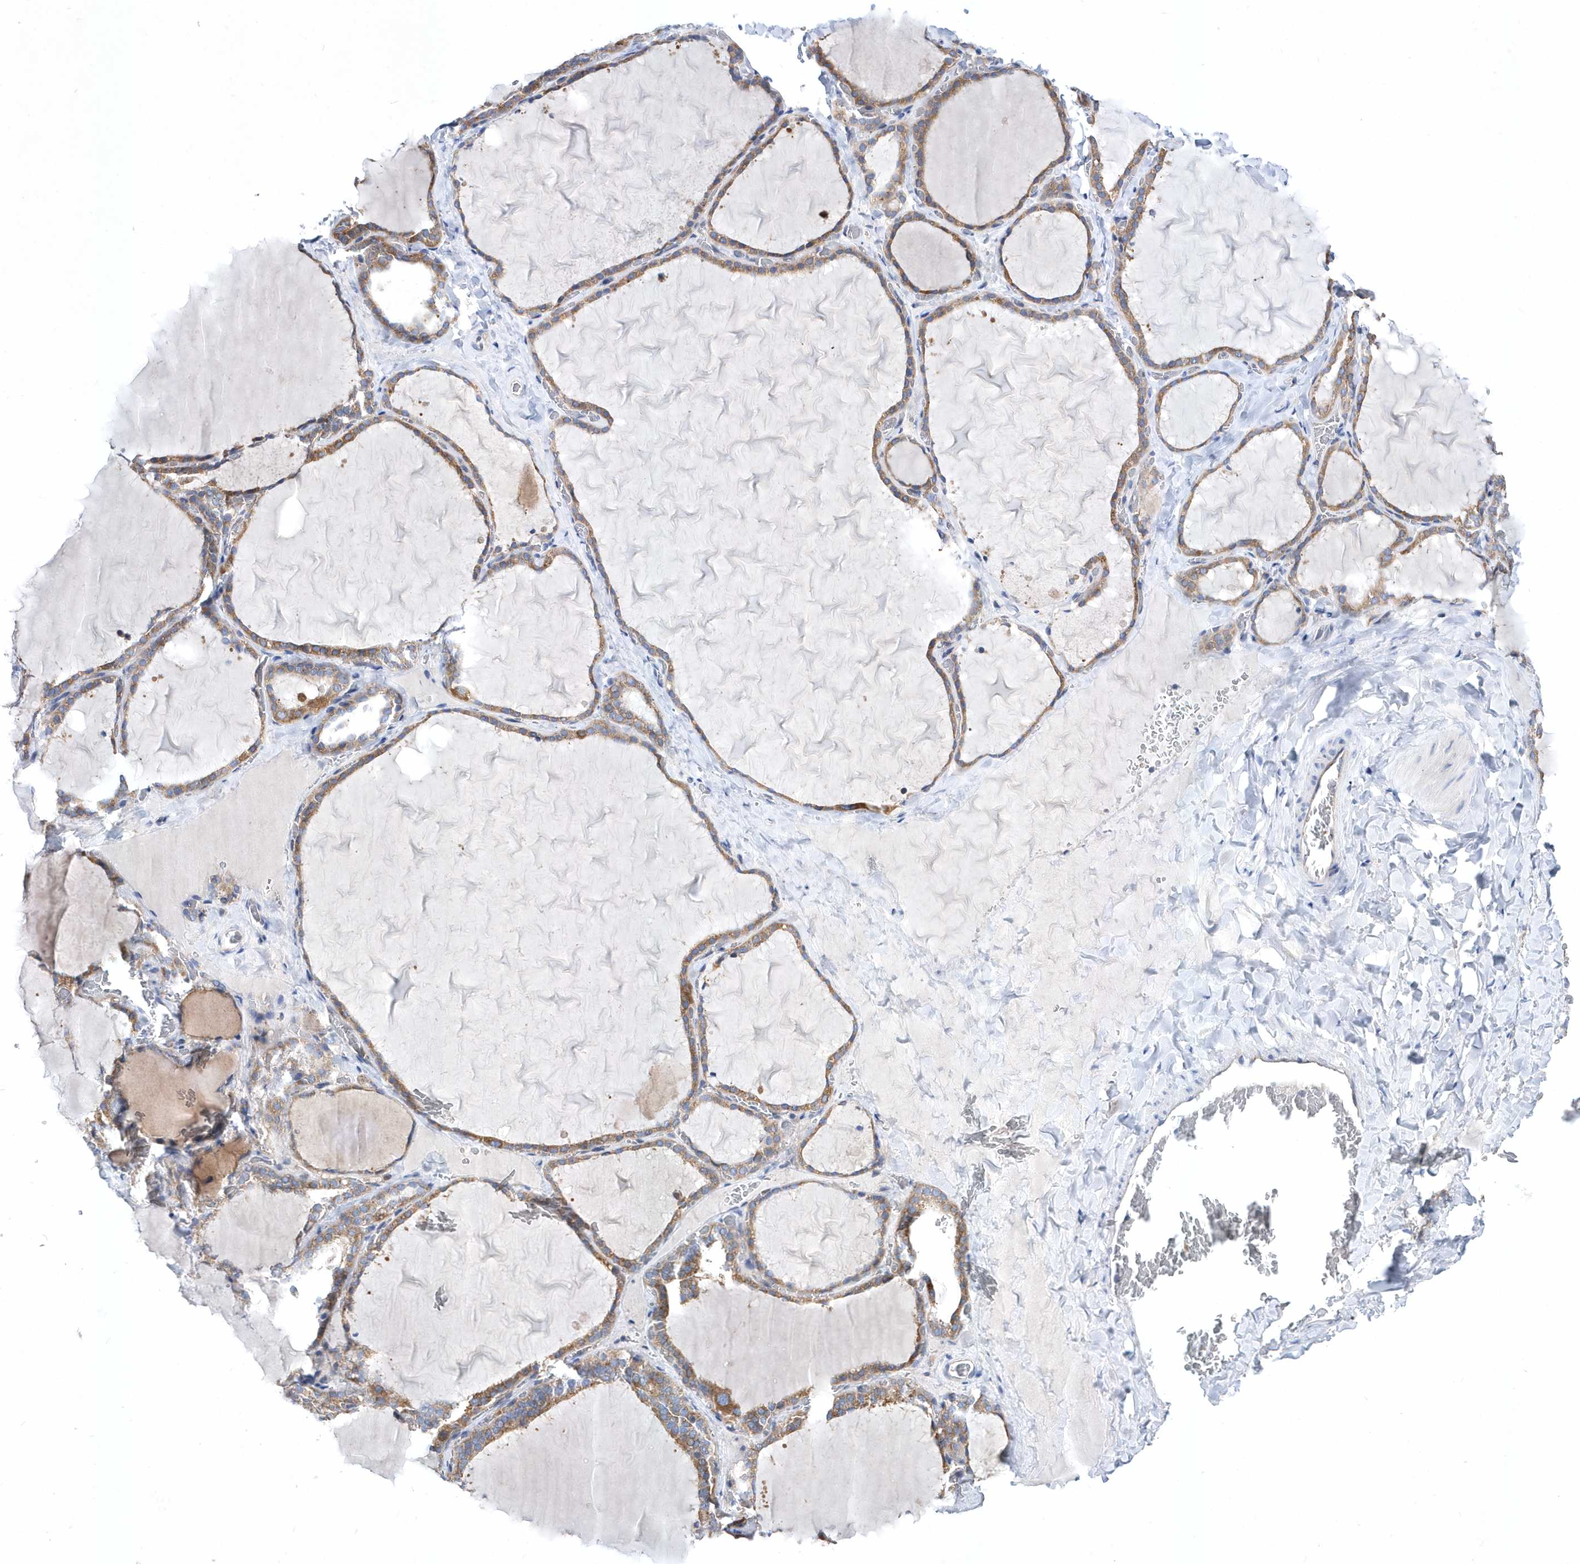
{"staining": {"intensity": "moderate", "quantity": ">75%", "location": "cytoplasmic/membranous"}, "tissue": "thyroid gland", "cell_type": "Glandular cells", "image_type": "normal", "snomed": [{"axis": "morphology", "description": "Normal tissue, NOS"}, {"axis": "topography", "description": "Thyroid gland"}], "caption": "Thyroid gland stained for a protein demonstrates moderate cytoplasmic/membranous positivity in glandular cells. (Stains: DAB (3,3'-diaminobenzidine) in brown, nuclei in blue, Microscopy: brightfield microscopy at high magnification).", "gene": "JKAMP", "patient": {"sex": "female", "age": 22}}